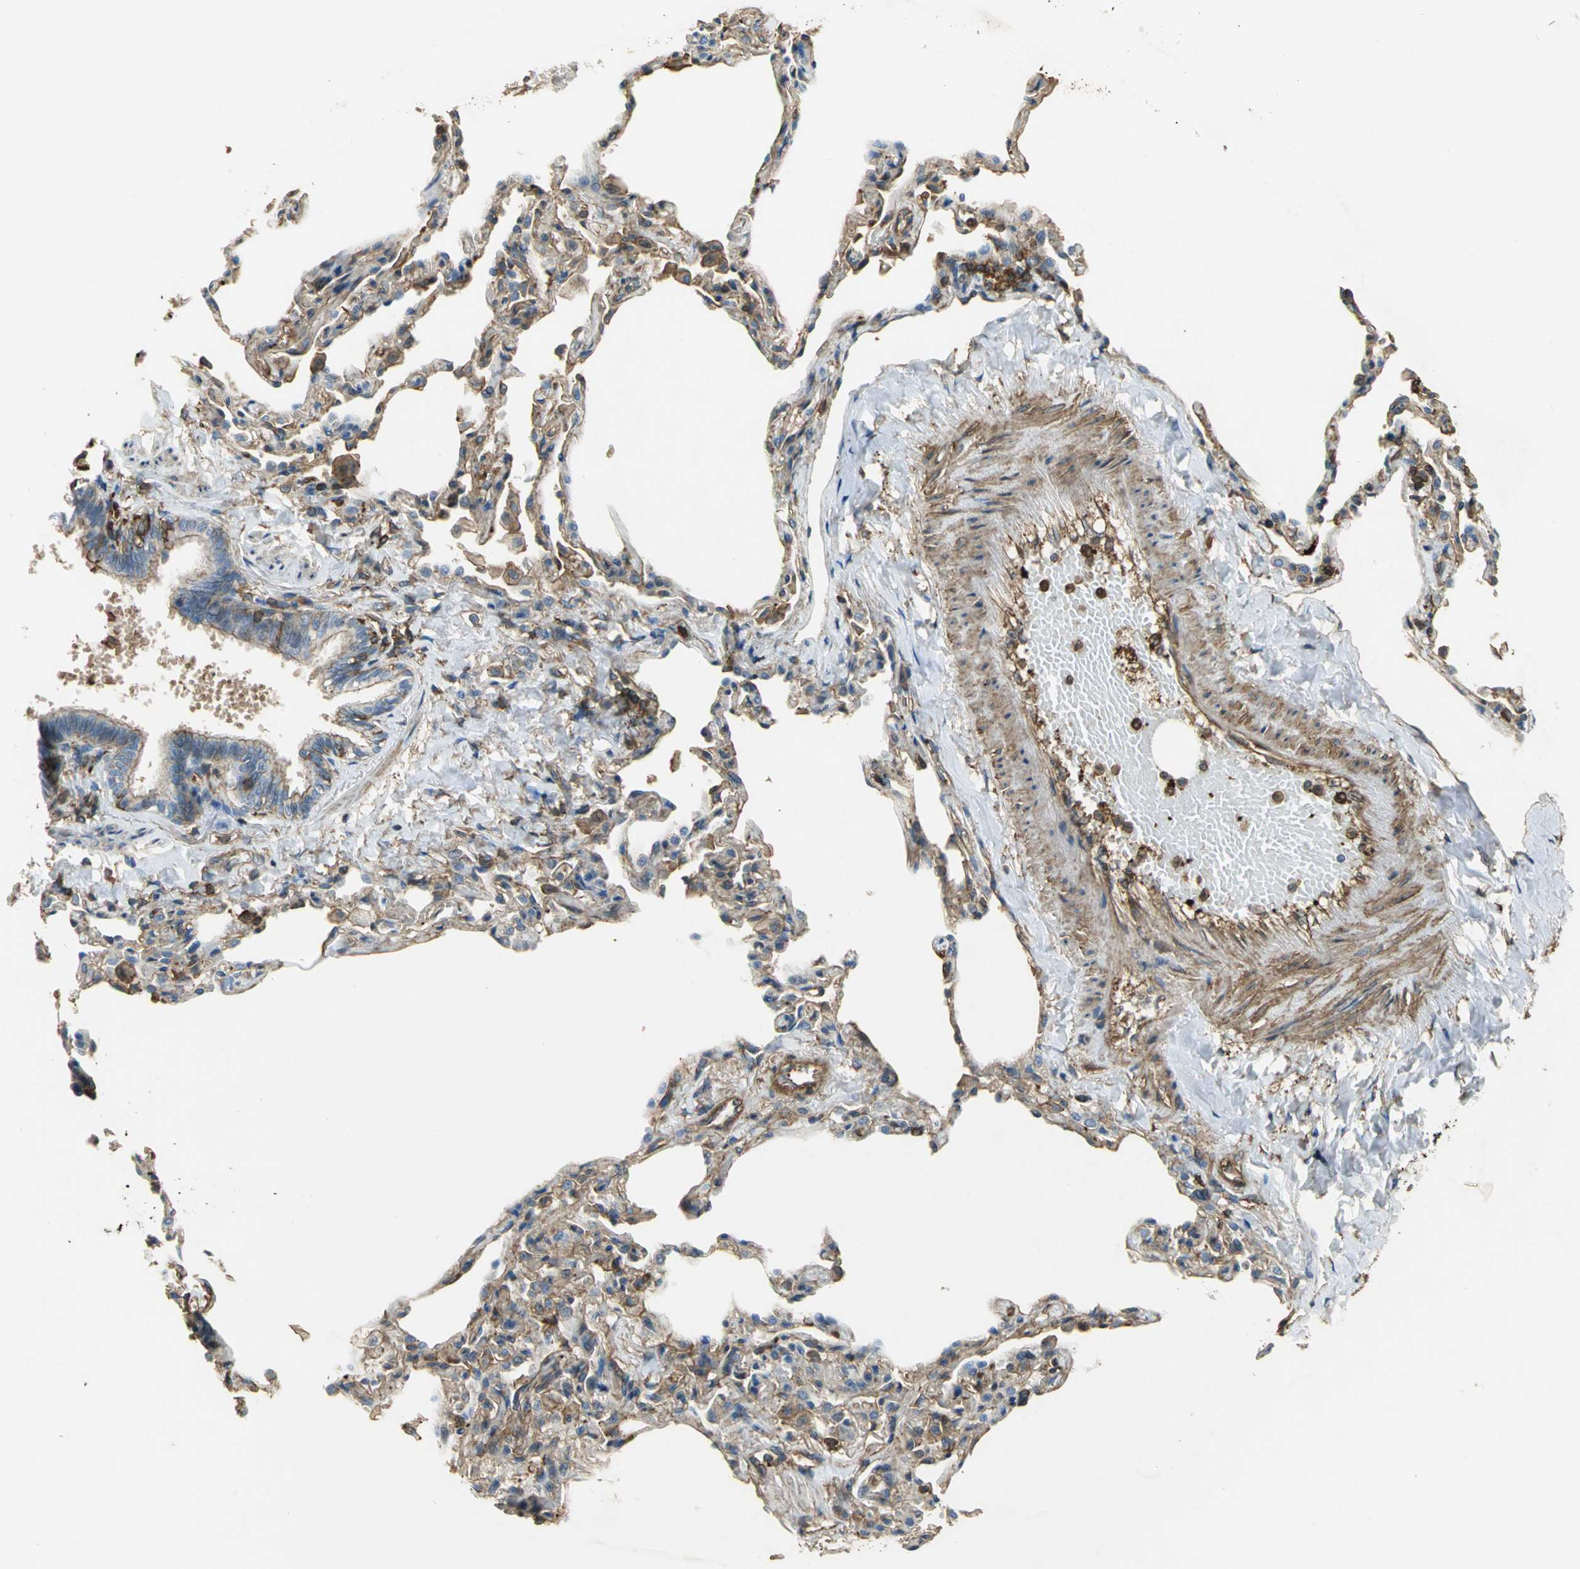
{"staining": {"intensity": "strong", "quantity": "25%-75%", "location": "cytoplasmic/membranous"}, "tissue": "bronchus", "cell_type": "Respiratory epithelial cells", "image_type": "normal", "snomed": [{"axis": "morphology", "description": "Normal tissue, NOS"}, {"axis": "topography", "description": "Lung"}], "caption": "High-magnification brightfield microscopy of benign bronchus stained with DAB (3,3'-diaminobenzidine) (brown) and counterstained with hematoxylin (blue). respiratory epithelial cells exhibit strong cytoplasmic/membranous expression is identified in approximately25%-75% of cells.", "gene": "TLN1", "patient": {"sex": "male", "age": 64}}